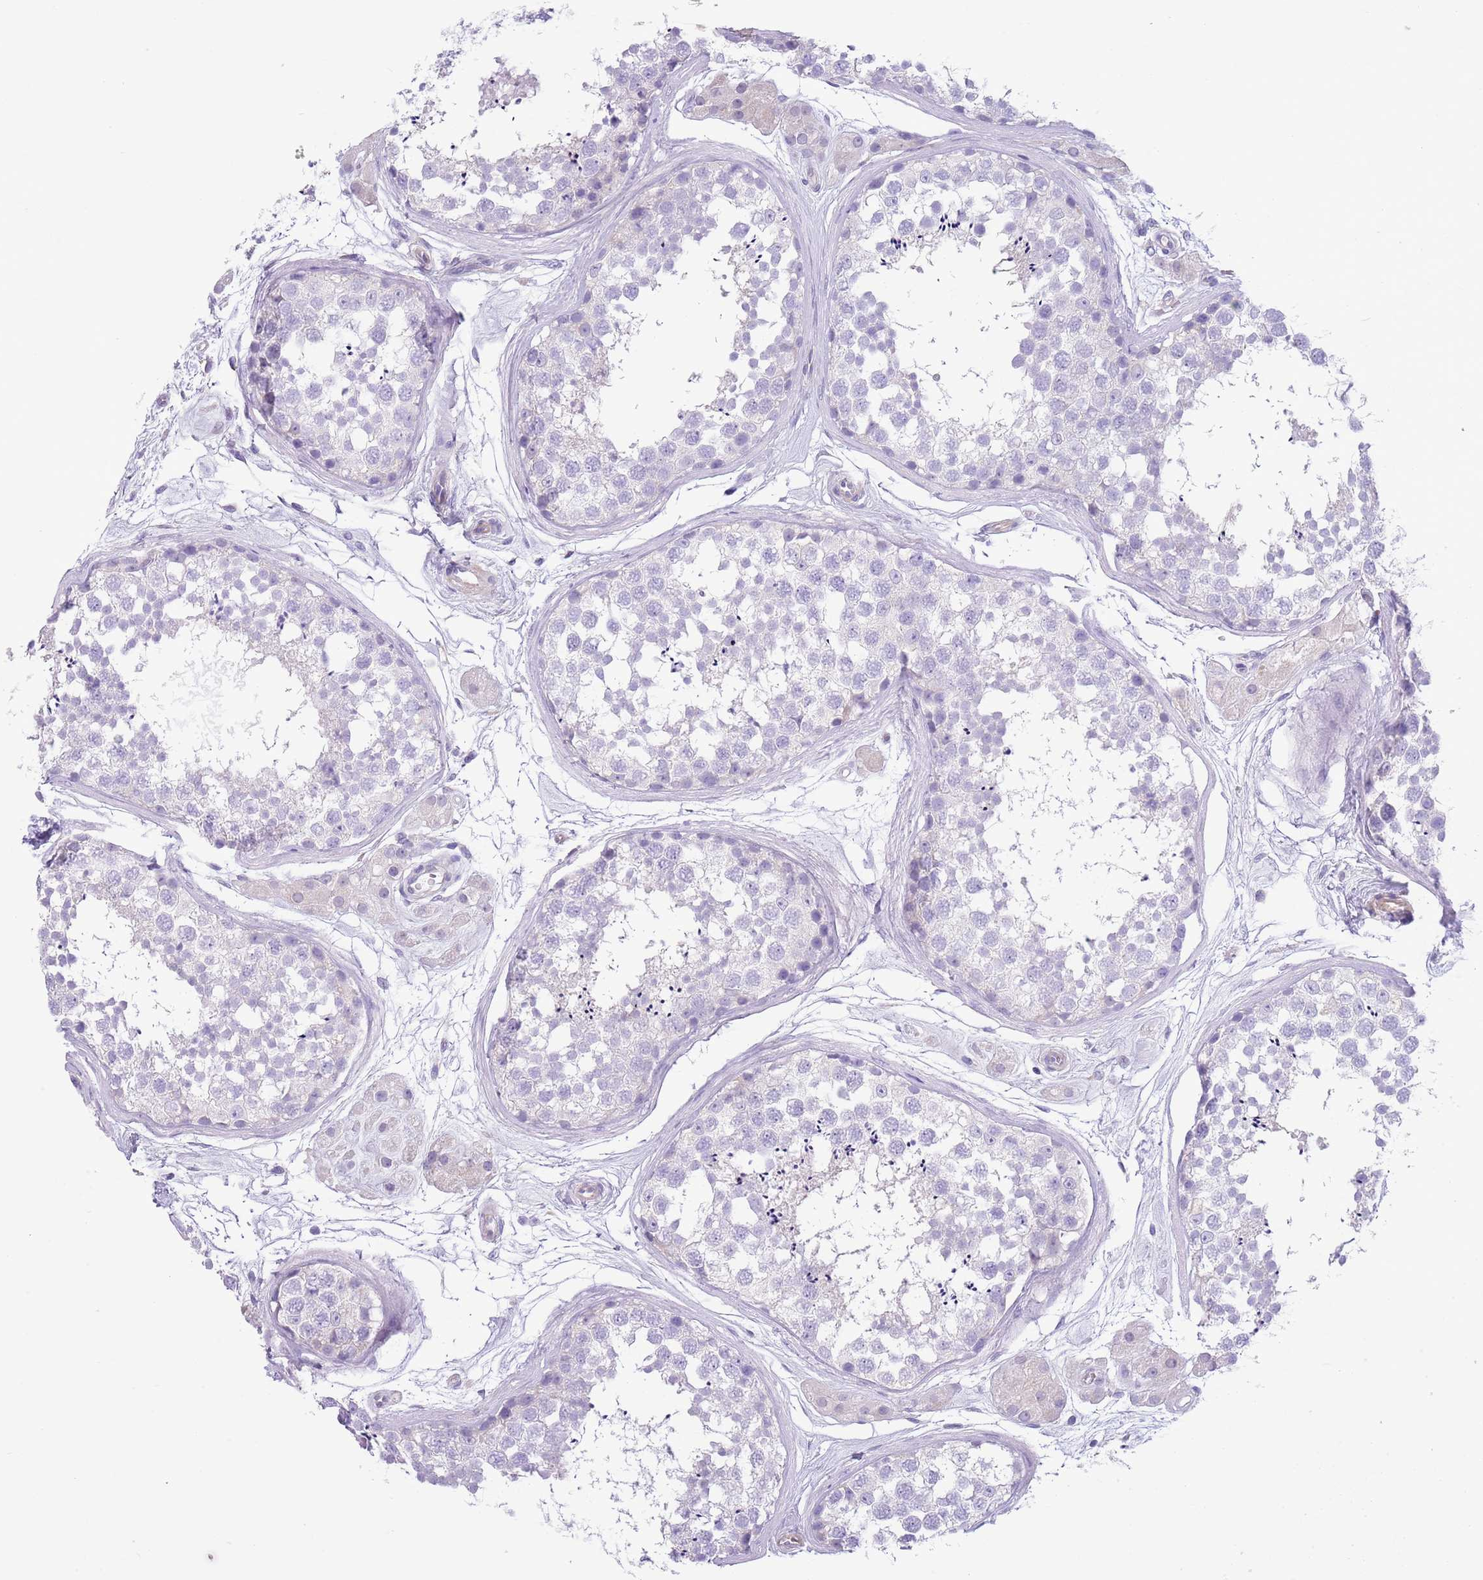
{"staining": {"intensity": "negative", "quantity": "none", "location": "none"}, "tissue": "testis", "cell_type": "Cells in seminiferous ducts", "image_type": "normal", "snomed": [{"axis": "morphology", "description": "Normal tissue, NOS"}, {"axis": "topography", "description": "Testis"}], "caption": "The photomicrograph reveals no staining of cells in seminiferous ducts in normal testis.", "gene": "OR6M1", "patient": {"sex": "male", "age": 56}}